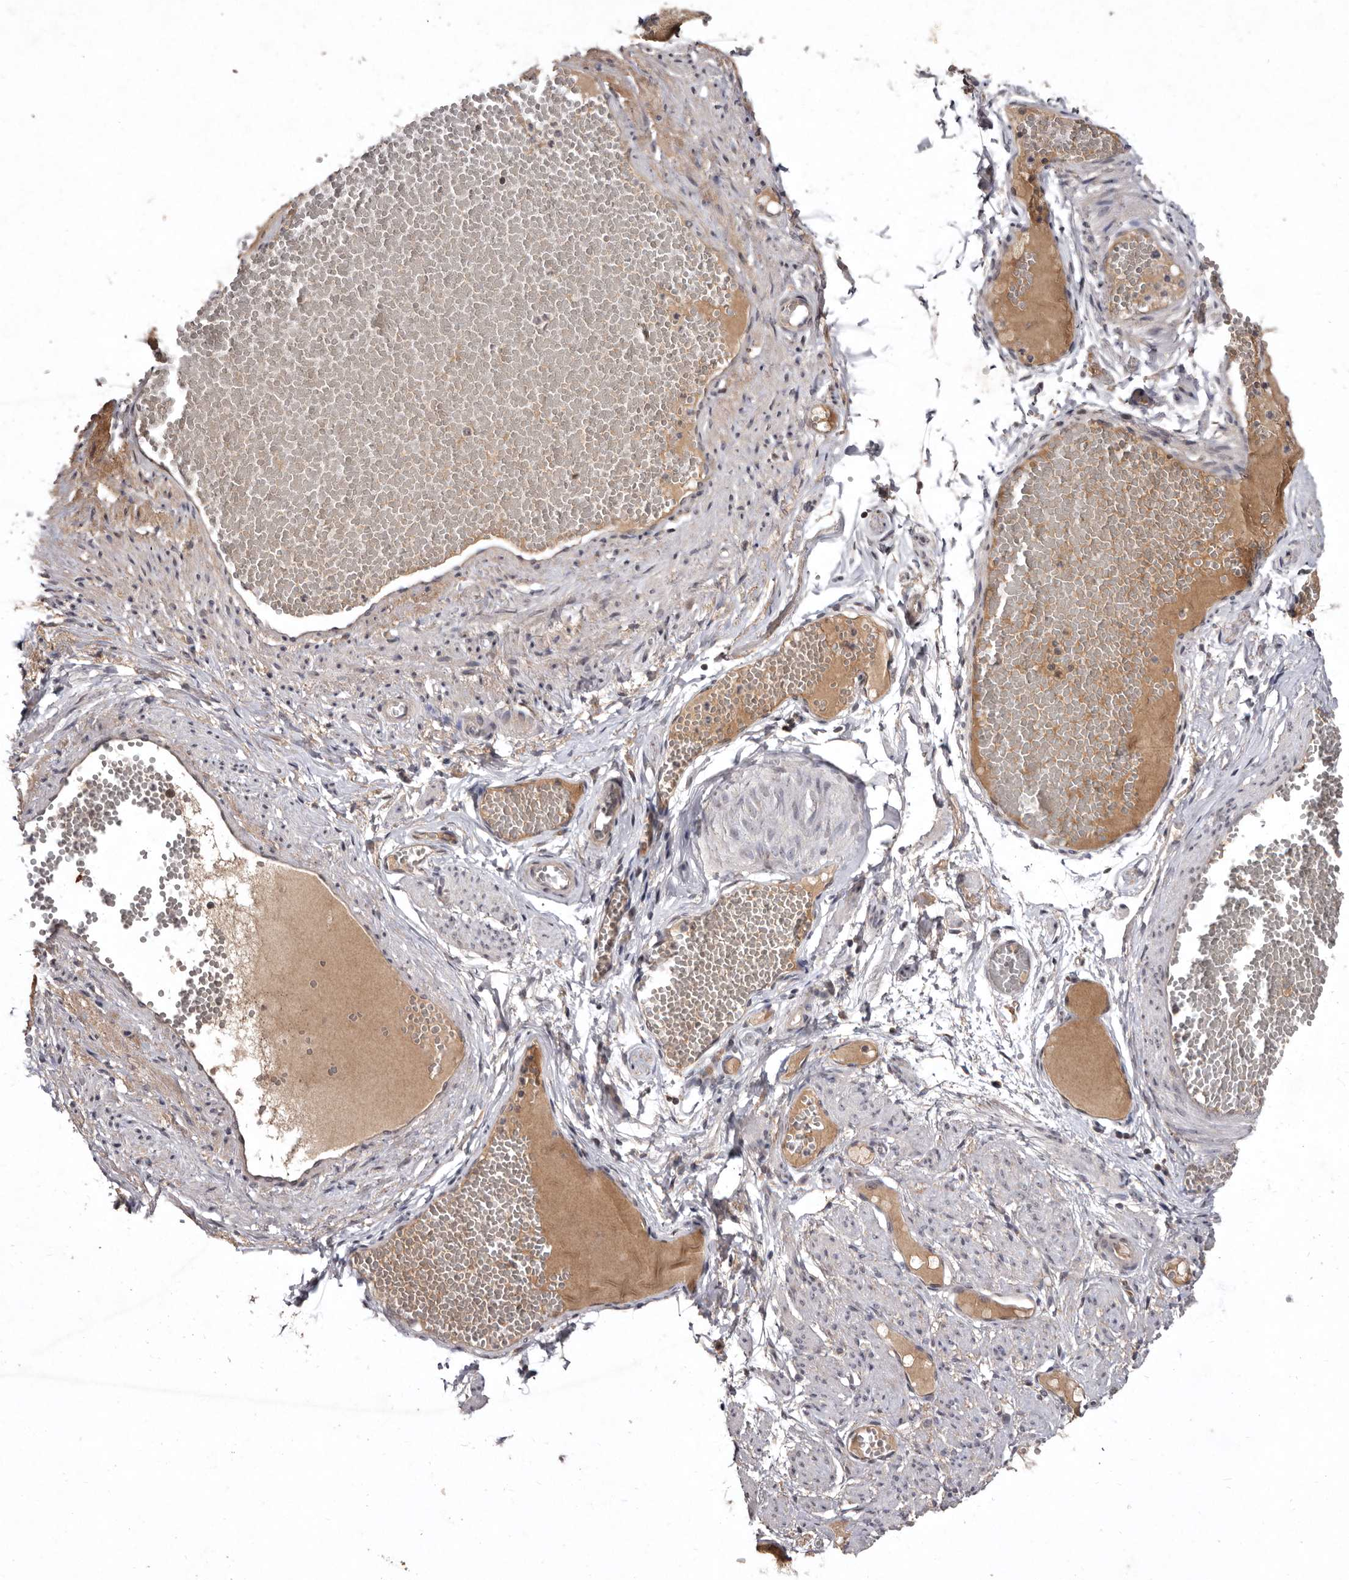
{"staining": {"intensity": "weak", "quantity": "25%-75%", "location": "cytoplasmic/membranous"}, "tissue": "adipose tissue", "cell_type": "Adipocytes", "image_type": "normal", "snomed": [{"axis": "morphology", "description": "Normal tissue, NOS"}, {"axis": "topography", "description": "Smooth muscle"}, {"axis": "topography", "description": "Peripheral nerve tissue"}], "caption": "Benign adipose tissue demonstrates weak cytoplasmic/membranous staining in about 25%-75% of adipocytes The protein is shown in brown color, while the nuclei are stained blue..", "gene": "FLAD1", "patient": {"sex": "female", "age": 39}}